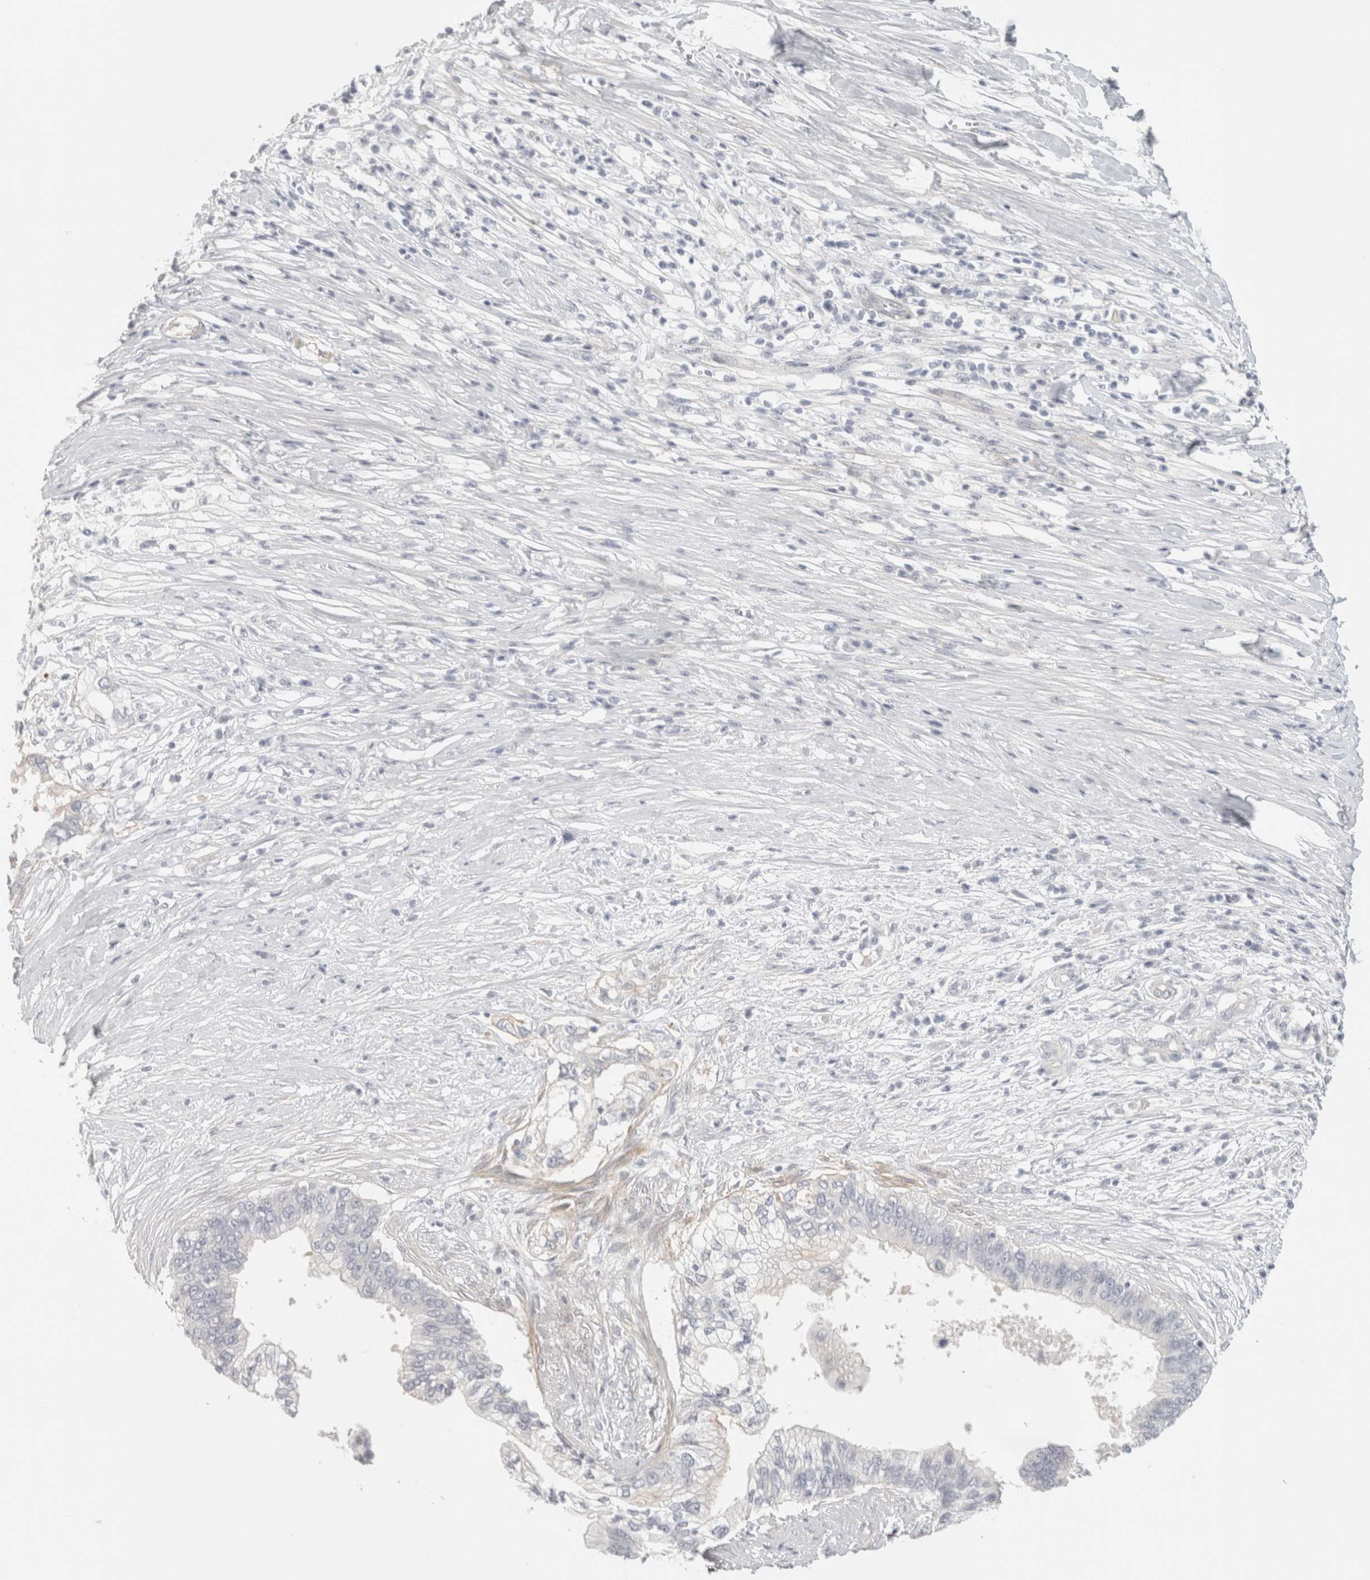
{"staining": {"intensity": "negative", "quantity": "none", "location": "none"}, "tissue": "pancreatic cancer", "cell_type": "Tumor cells", "image_type": "cancer", "snomed": [{"axis": "morphology", "description": "Normal tissue, NOS"}, {"axis": "morphology", "description": "Adenocarcinoma, NOS"}, {"axis": "topography", "description": "Pancreas"}, {"axis": "topography", "description": "Peripheral nerve tissue"}], "caption": "The IHC histopathology image has no significant expression in tumor cells of pancreatic adenocarcinoma tissue. Brightfield microscopy of IHC stained with DAB (3,3'-diaminobenzidine) (brown) and hematoxylin (blue), captured at high magnification.", "gene": "FBLIM1", "patient": {"sex": "male", "age": 59}}